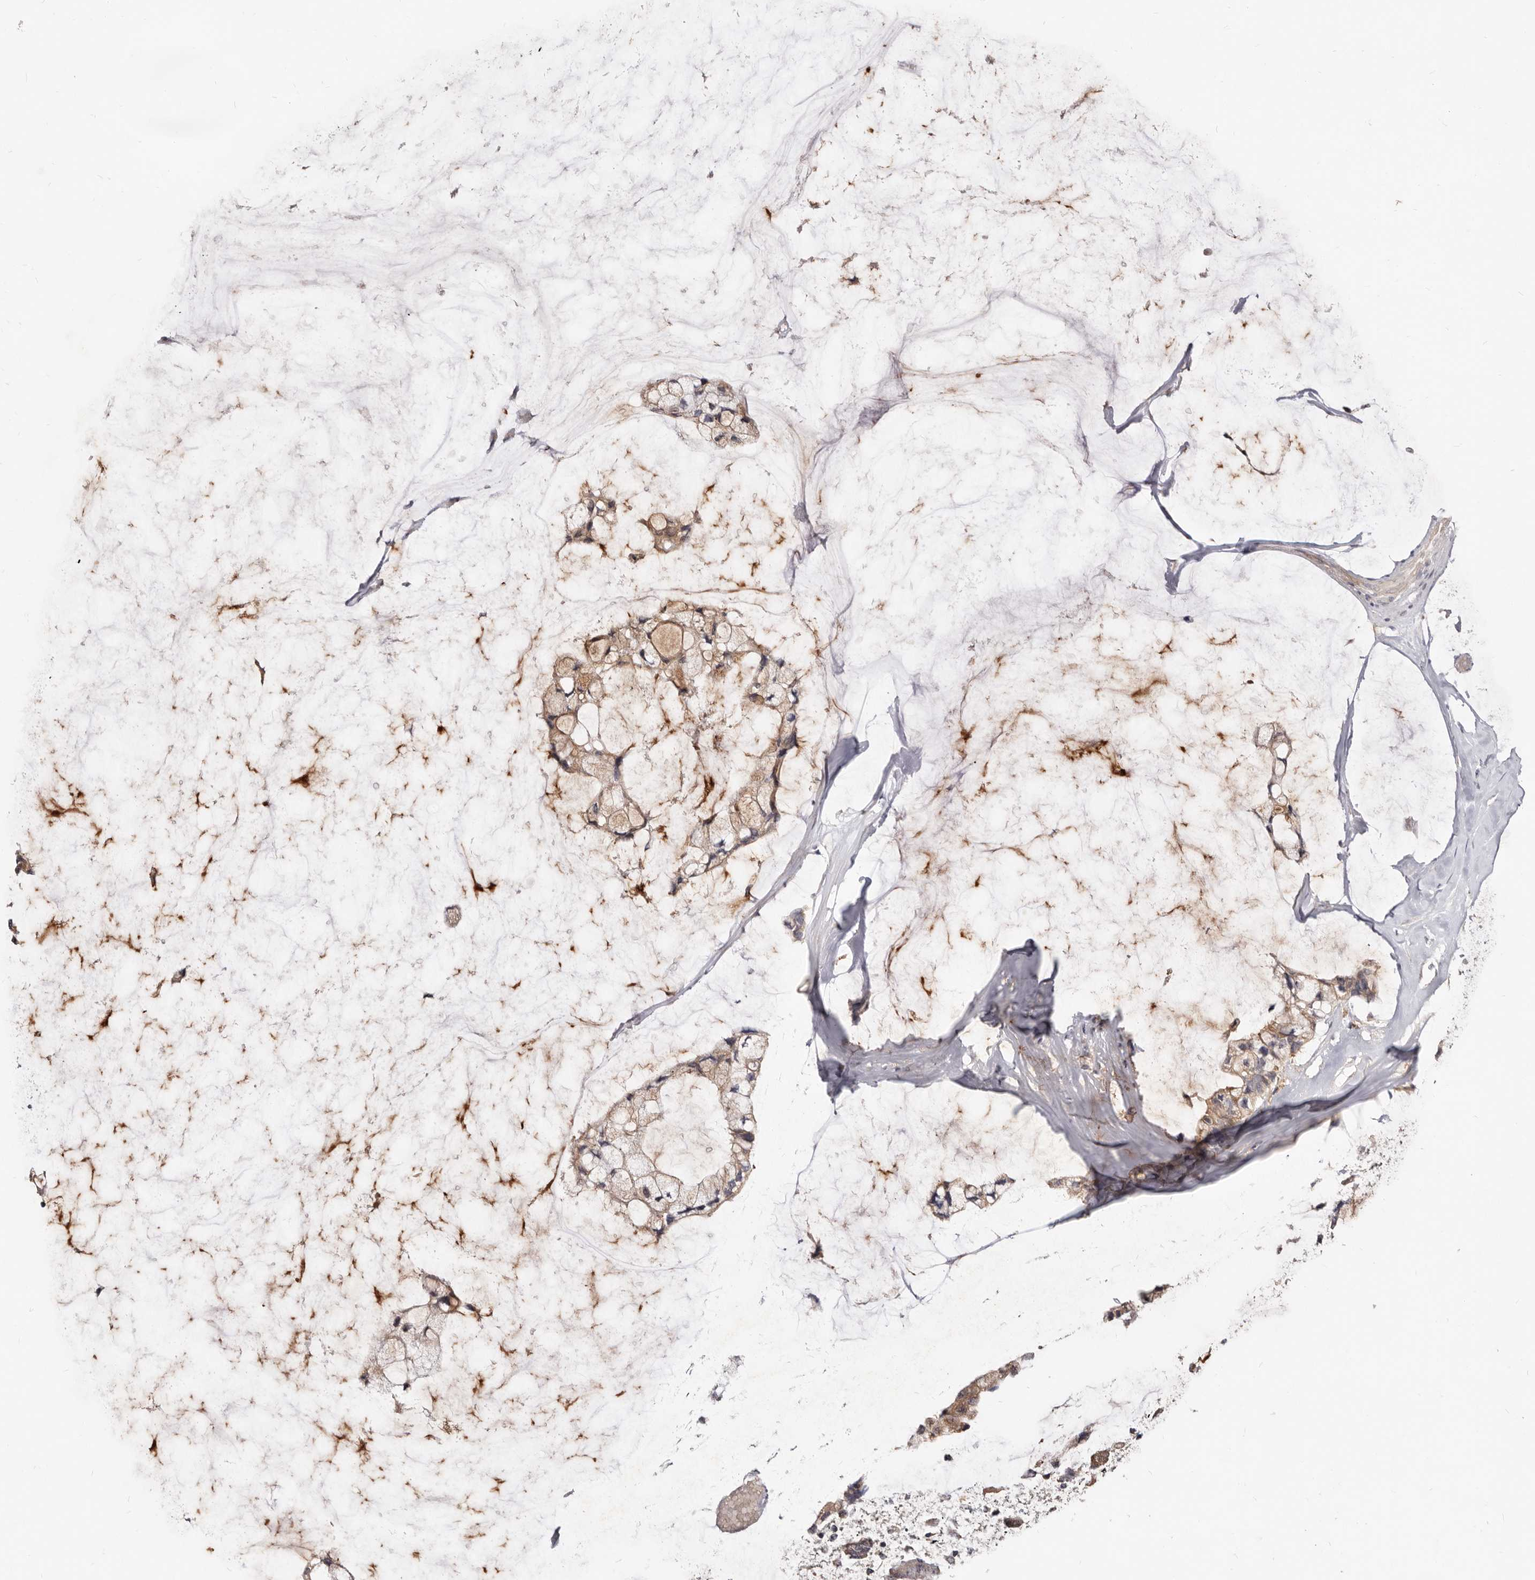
{"staining": {"intensity": "weak", "quantity": ">75%", "location": "cytoplasmic/membranous"}, "tissue": "ovarian cancer", "cell_type": "Tumor cells", "image_type": "cancer", "snomed": [{"axis": "morphology", "description": "Cystadenocarcinoma, mucinous, NOS"}, {"axis": "topography", "description": "Ovary"}], "caption": "Ovarian cancer (mucinous cystadenocarcinoma) stained with immunohistochemistry (IHC) reveals weak cytoplasmic/membranous positivity in about >75% of tumor cells.", "gene": "TC2N", "patient": {"sex": "female", "age": 39}}